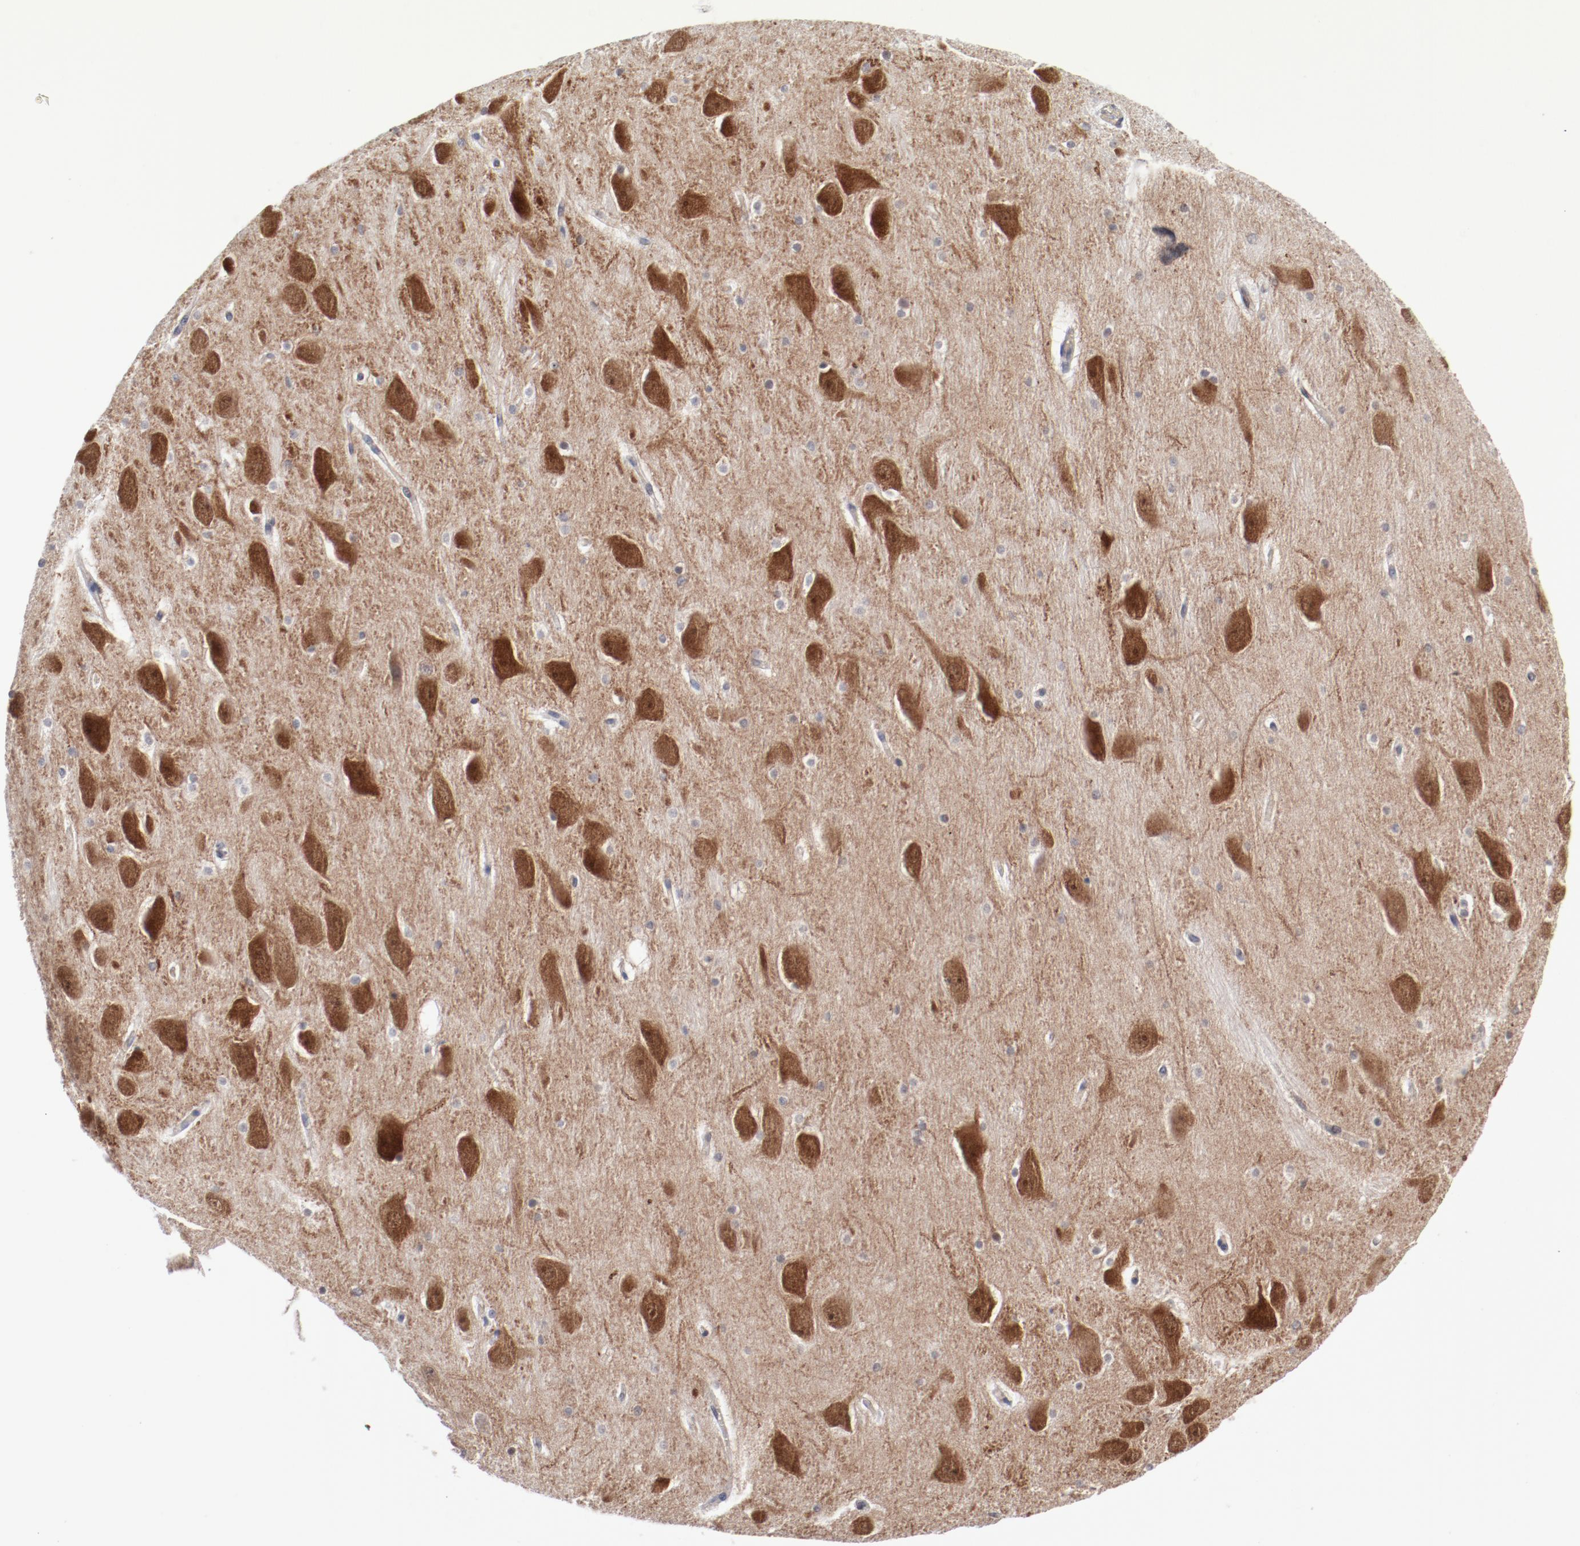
{"staining": {"intensity": "negative", "quantity": "none", "location": "none"}, "tissue": "hippocampus", "cell_type": "Glial cells", "image_type": "normal", "snomed": [{"axis": "morphology", "description": "Normal tissue, NOS"}, {"axis": "topography", "description": "Hippocampus"}], "caption": "Immunohistochemistry of unremarkable human hippocampus displays no staining in glial cells.", "gene": "SHANK3", "patient": {"sex": "male", "age": 45}}